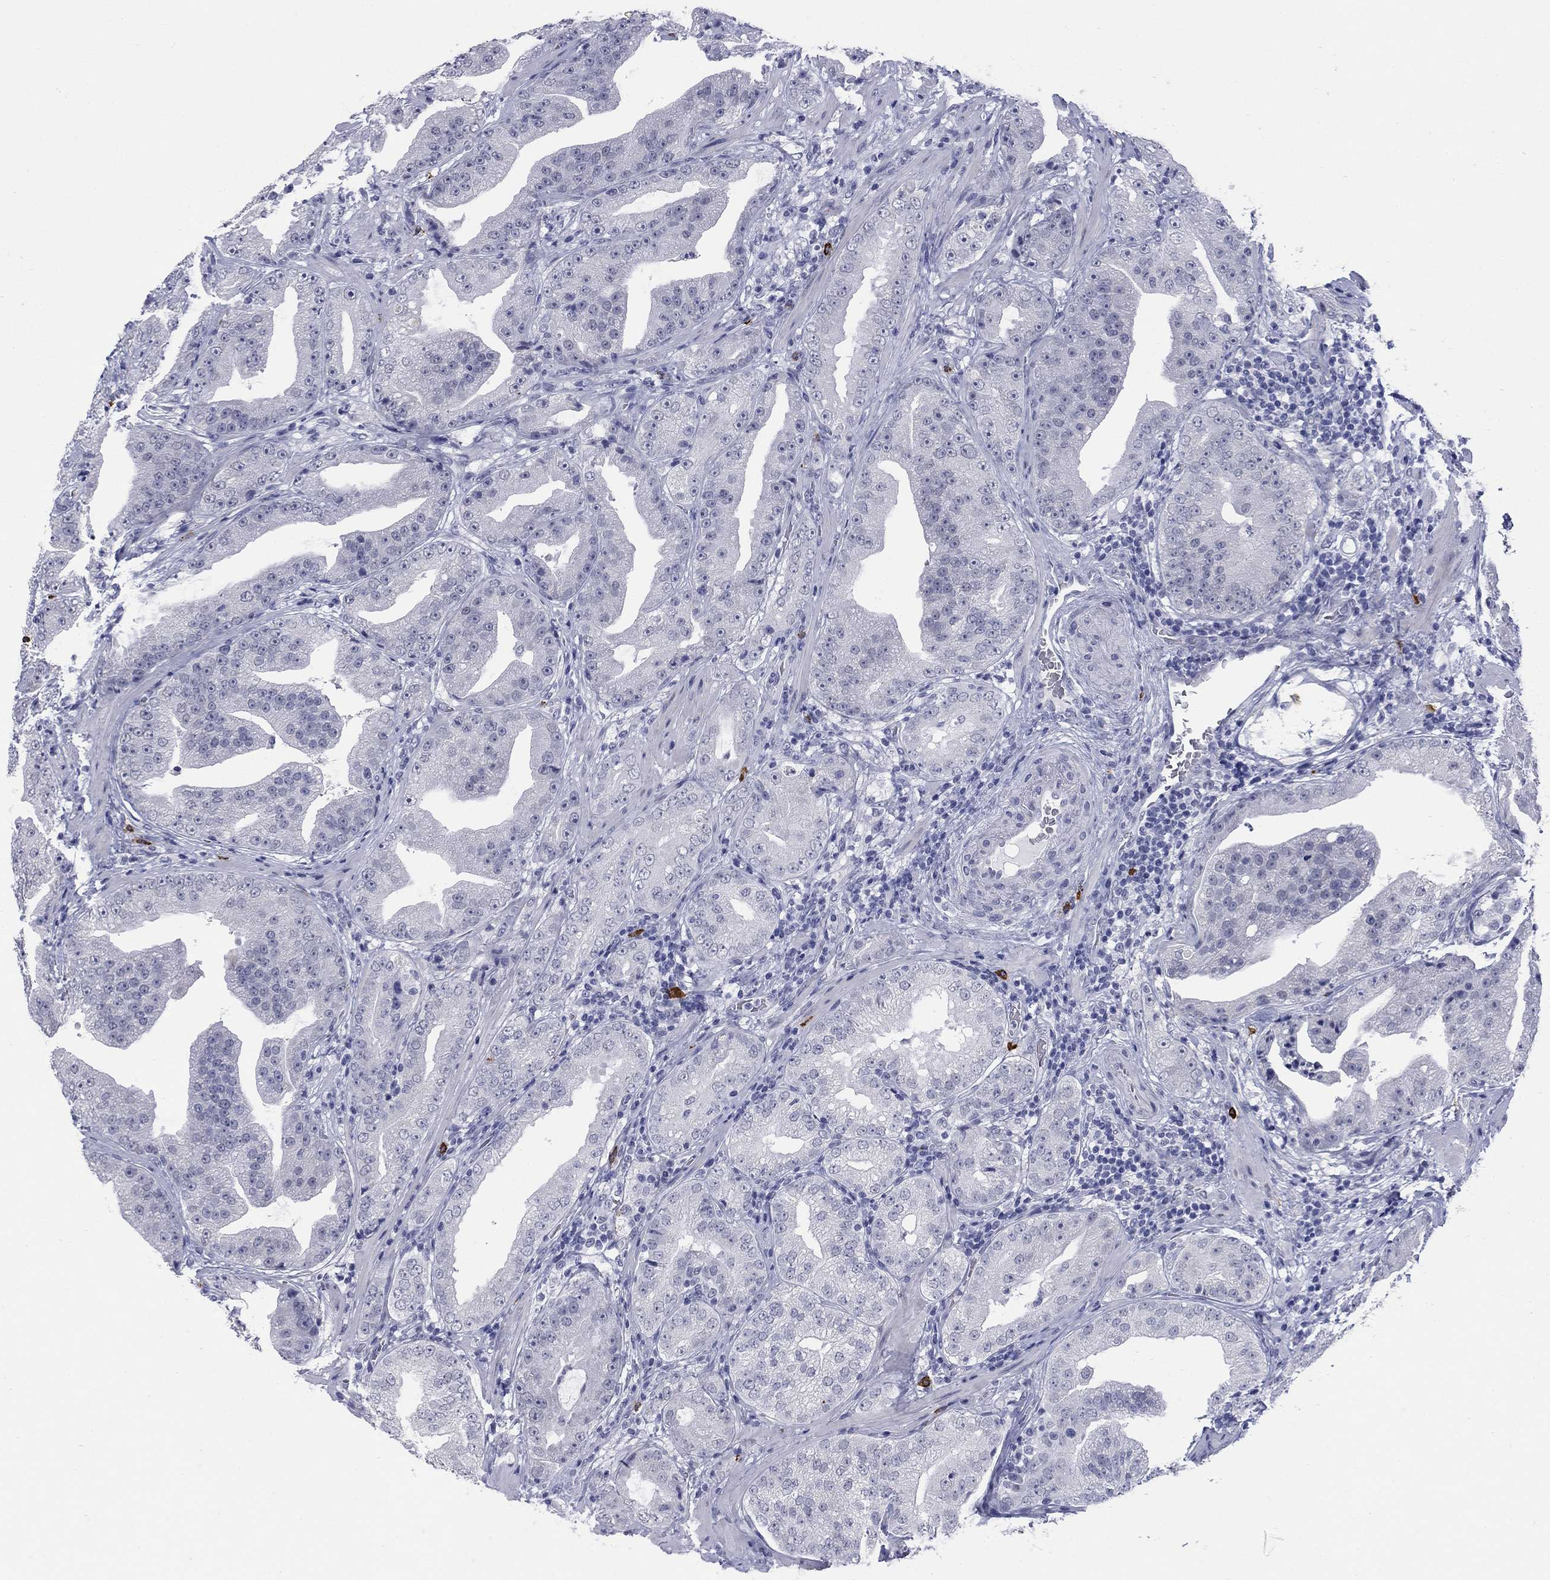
{"staining": {"intensity": "negative", "quantity": "none", "location": "none"}, "tissue": "prostate cancer", "cell_type": "Tumor cells", "image_type": "cancer", "snomed": [{"axis": "morphology", "description": "Adenocarcinoma, Low grade"}, {"axis": "topography", "description": "Prostate"}], "caption": "This is an immunohistochemistry (IHC) micrograph of human prostate adenocarcinoma (low-grade). There is no expression in tumor cells.", "gene": "ECEL1", "patient": {"sex": "male", "age": 62}}